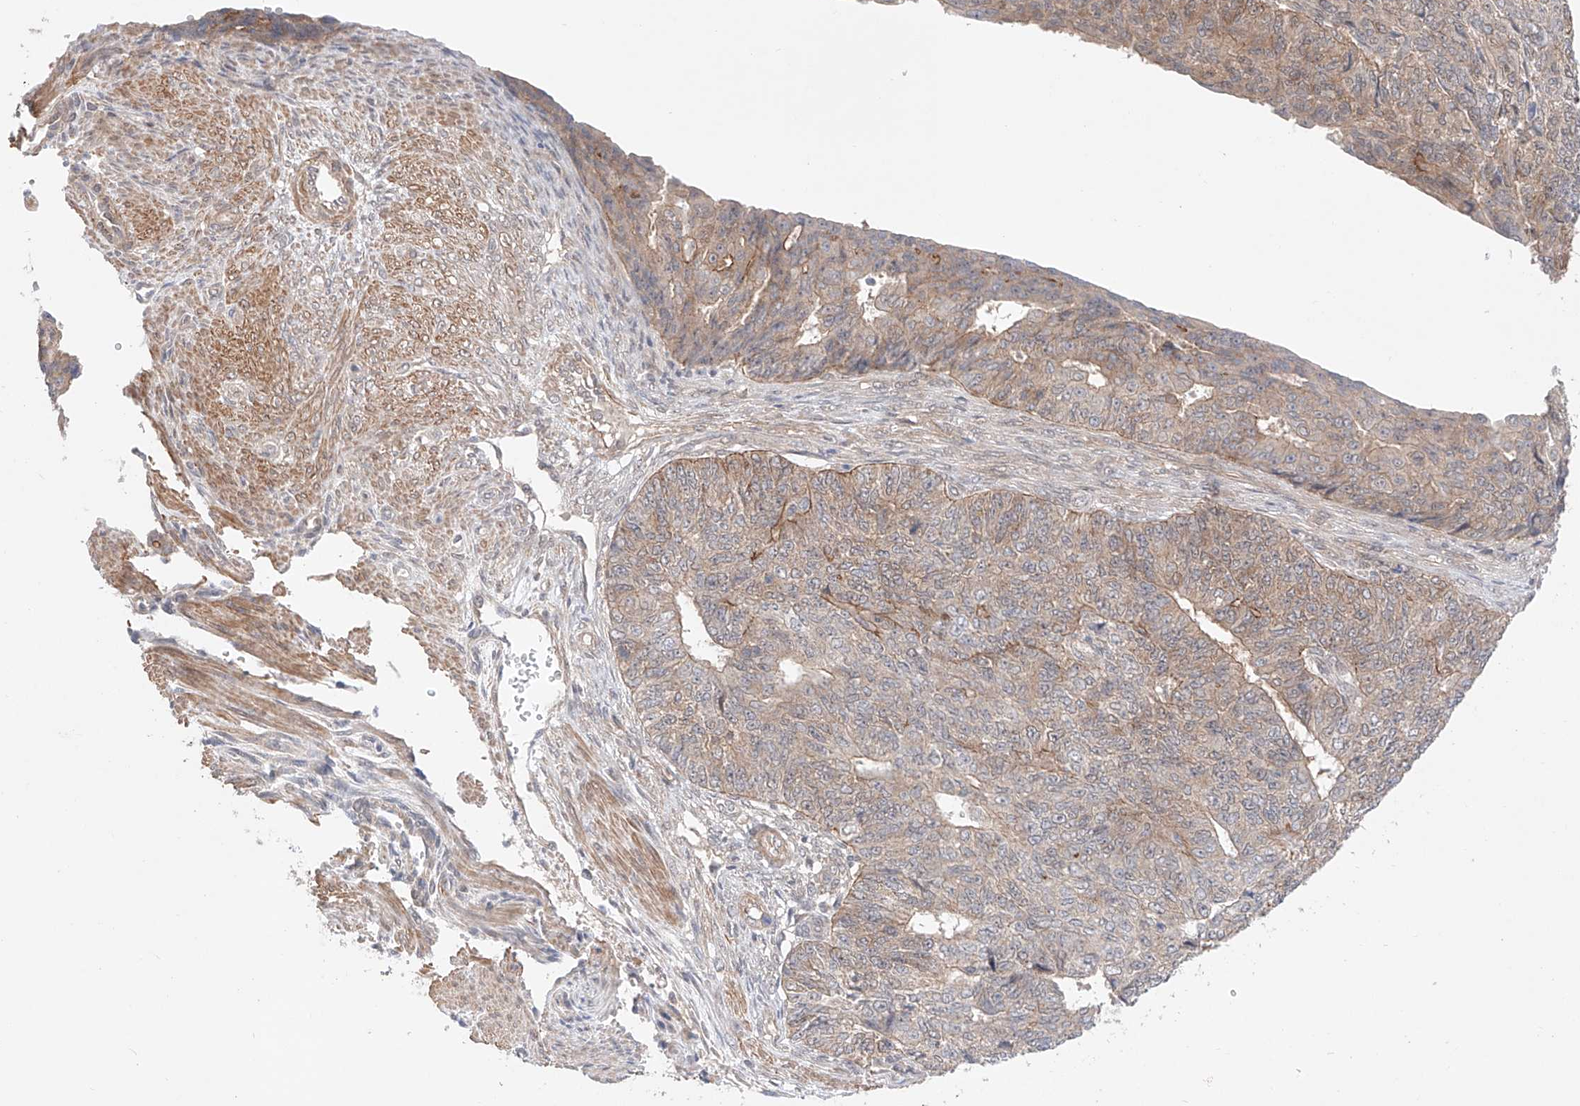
{"staining": {"intensity": "weak", "quantity": "25%-75%", "location": "cytoplasmic/membranous"}, "tissue": "endometrial cancer", "cell_type": "Tumor cells", "image_type": "cancer", "snomed": [{"axis": "morphology", "description": "Adenocarcinoma, NOS"}, {"axis": "topography", "description": "Endometrium"}], "caption": "An IHC micrograph of tumor tissue is shown. Protein staining in brown shows weak cytoplasmic/membranous positivity in endometrial cancer (adenocarcinoma) within tumor cells.", "gene": "TSR2", "patient": {"sex": "female", "age": 32}}